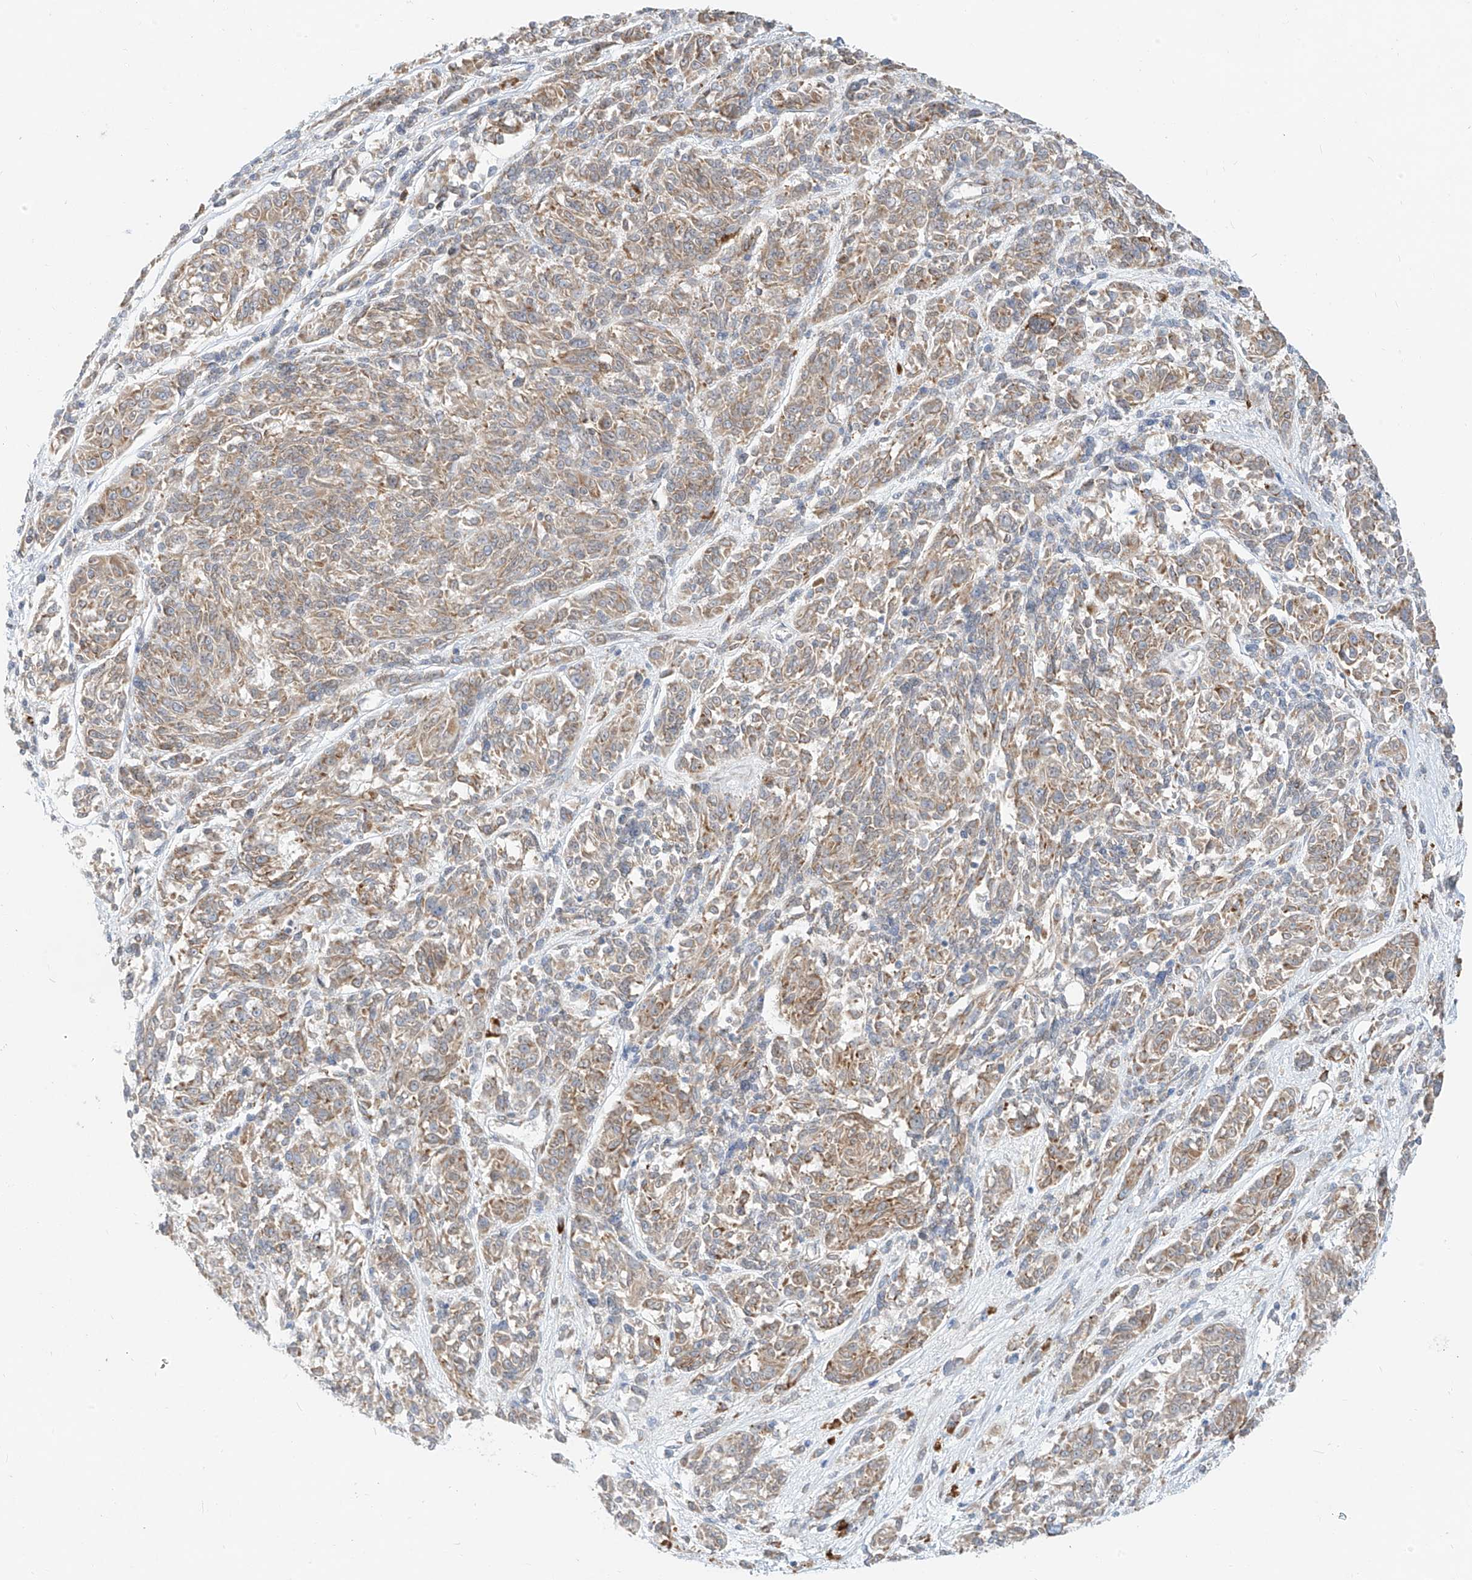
{"staining": {"intensity": "moderate", "quantity": ">75%", "location": "cytoplasmic/membranous"}, "tissue": "melanoma", "cell_type": "Tumor cells", "image_type": "cancer", "snomed": [{"axis": "morphology", "description": "Malignant melanoma, NOS"}, {"axis": "topography", "description": "Skin"}], "caption": "Brown immunohistochemical staining in human malignant melanoma displays moderate cytoplasmic/membranous staining in approximately >75% of tumor cells.", "gene": "STT3A", "patient": {"sex": "male", "age": 53}}